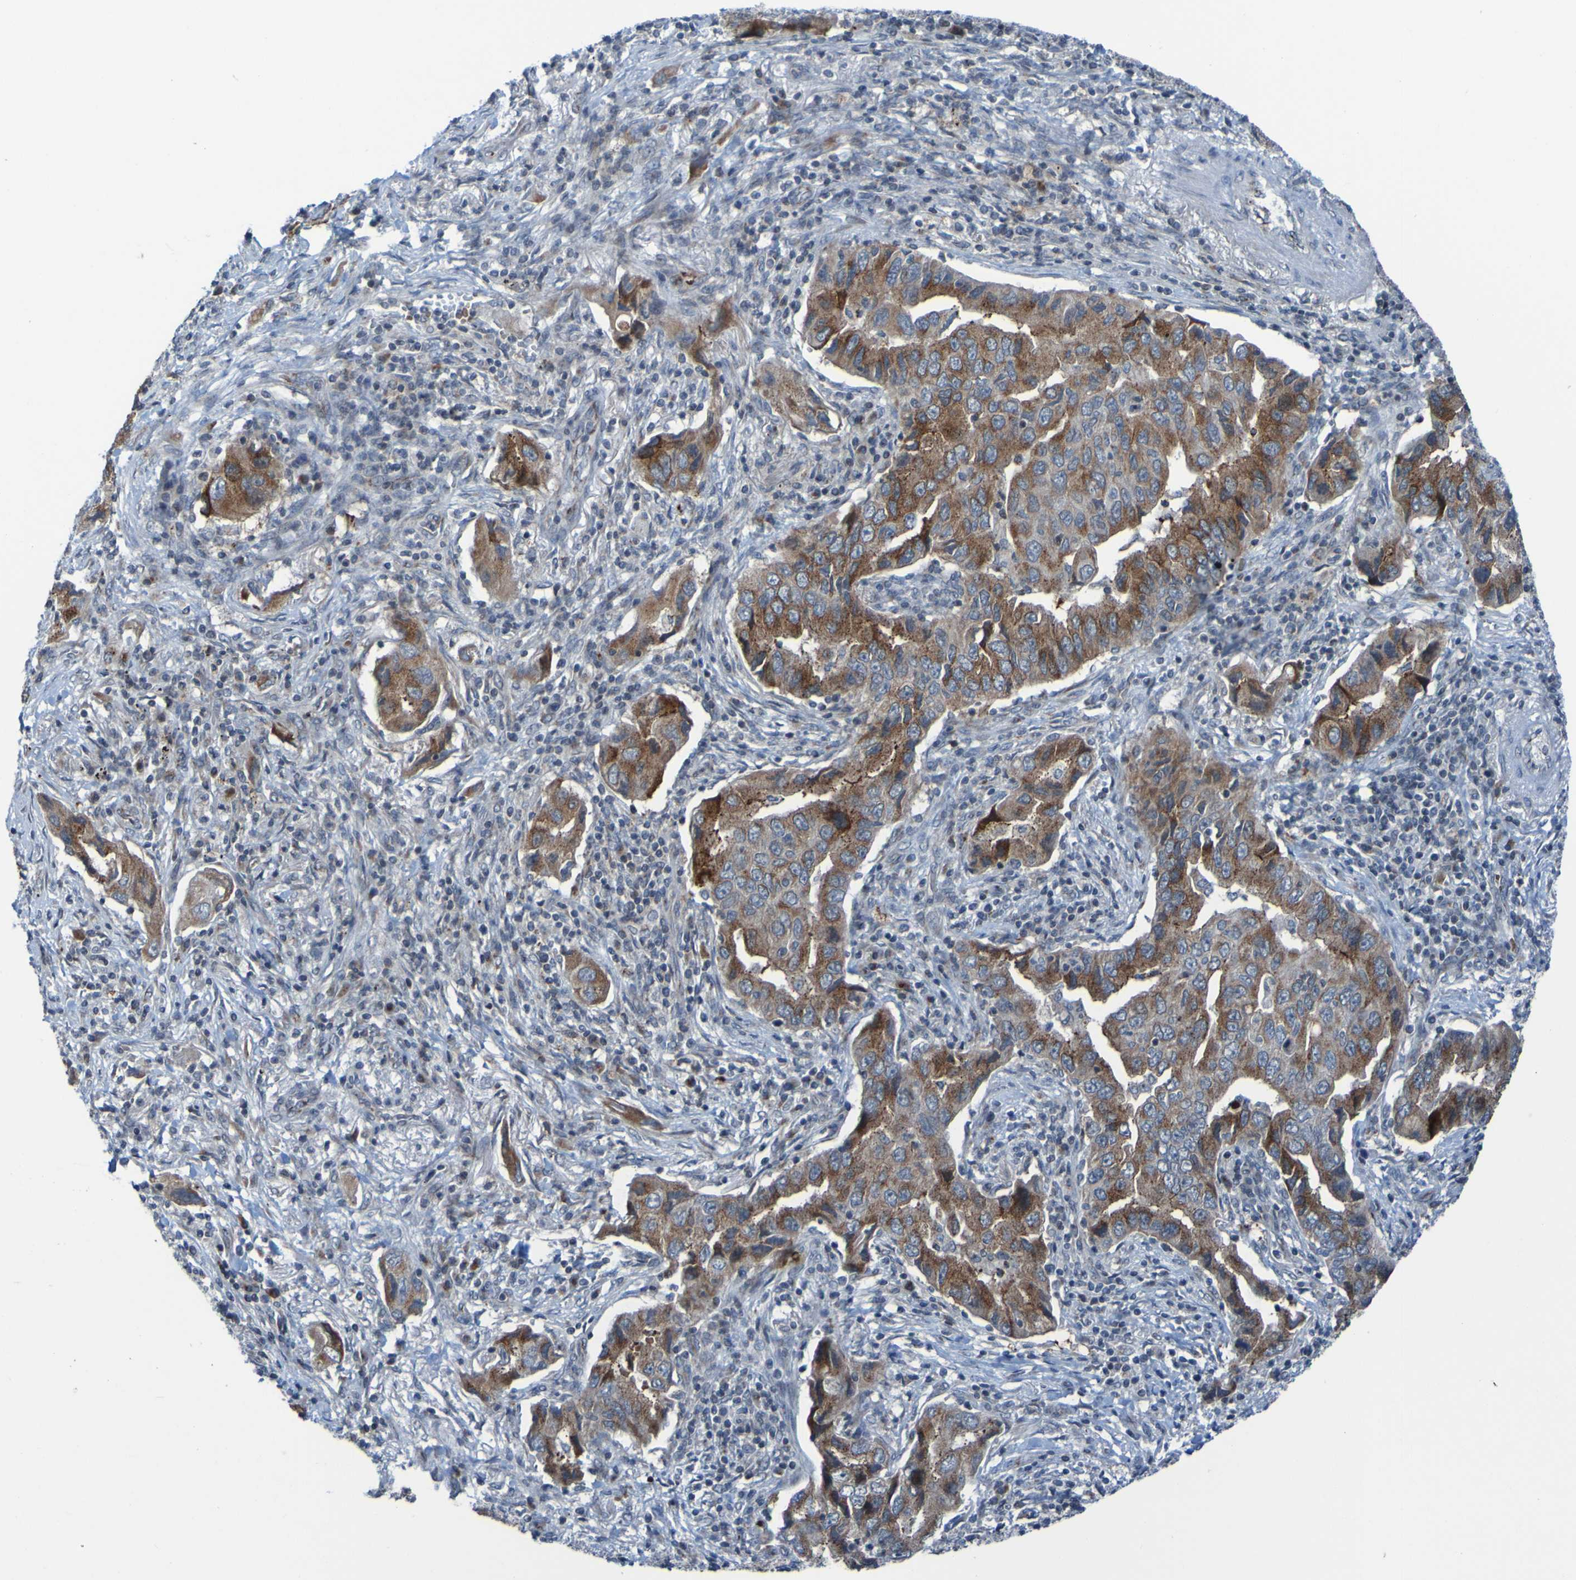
{"staining": {"intensity": "strong", "quantity": ">75%", "location": "cytoplasmic/membranous"}, "tissue": "lung cancer", "cell_type": "Tumor cells", "image_type": "cancer", "snomed": [{"axis": "morphology", "description": "Adenocarcinoma, NOS"}, {"axis": "topography", "description": "Lung"}], "caption": "Lung adenocarcinoma was stained to show a protein in brown. There is high levels of strong cytoplasmic/membranous staining in approximately >75% of tumor cells.", "gene": "UNG", "patient": {"sex": "female", "age": 65}}